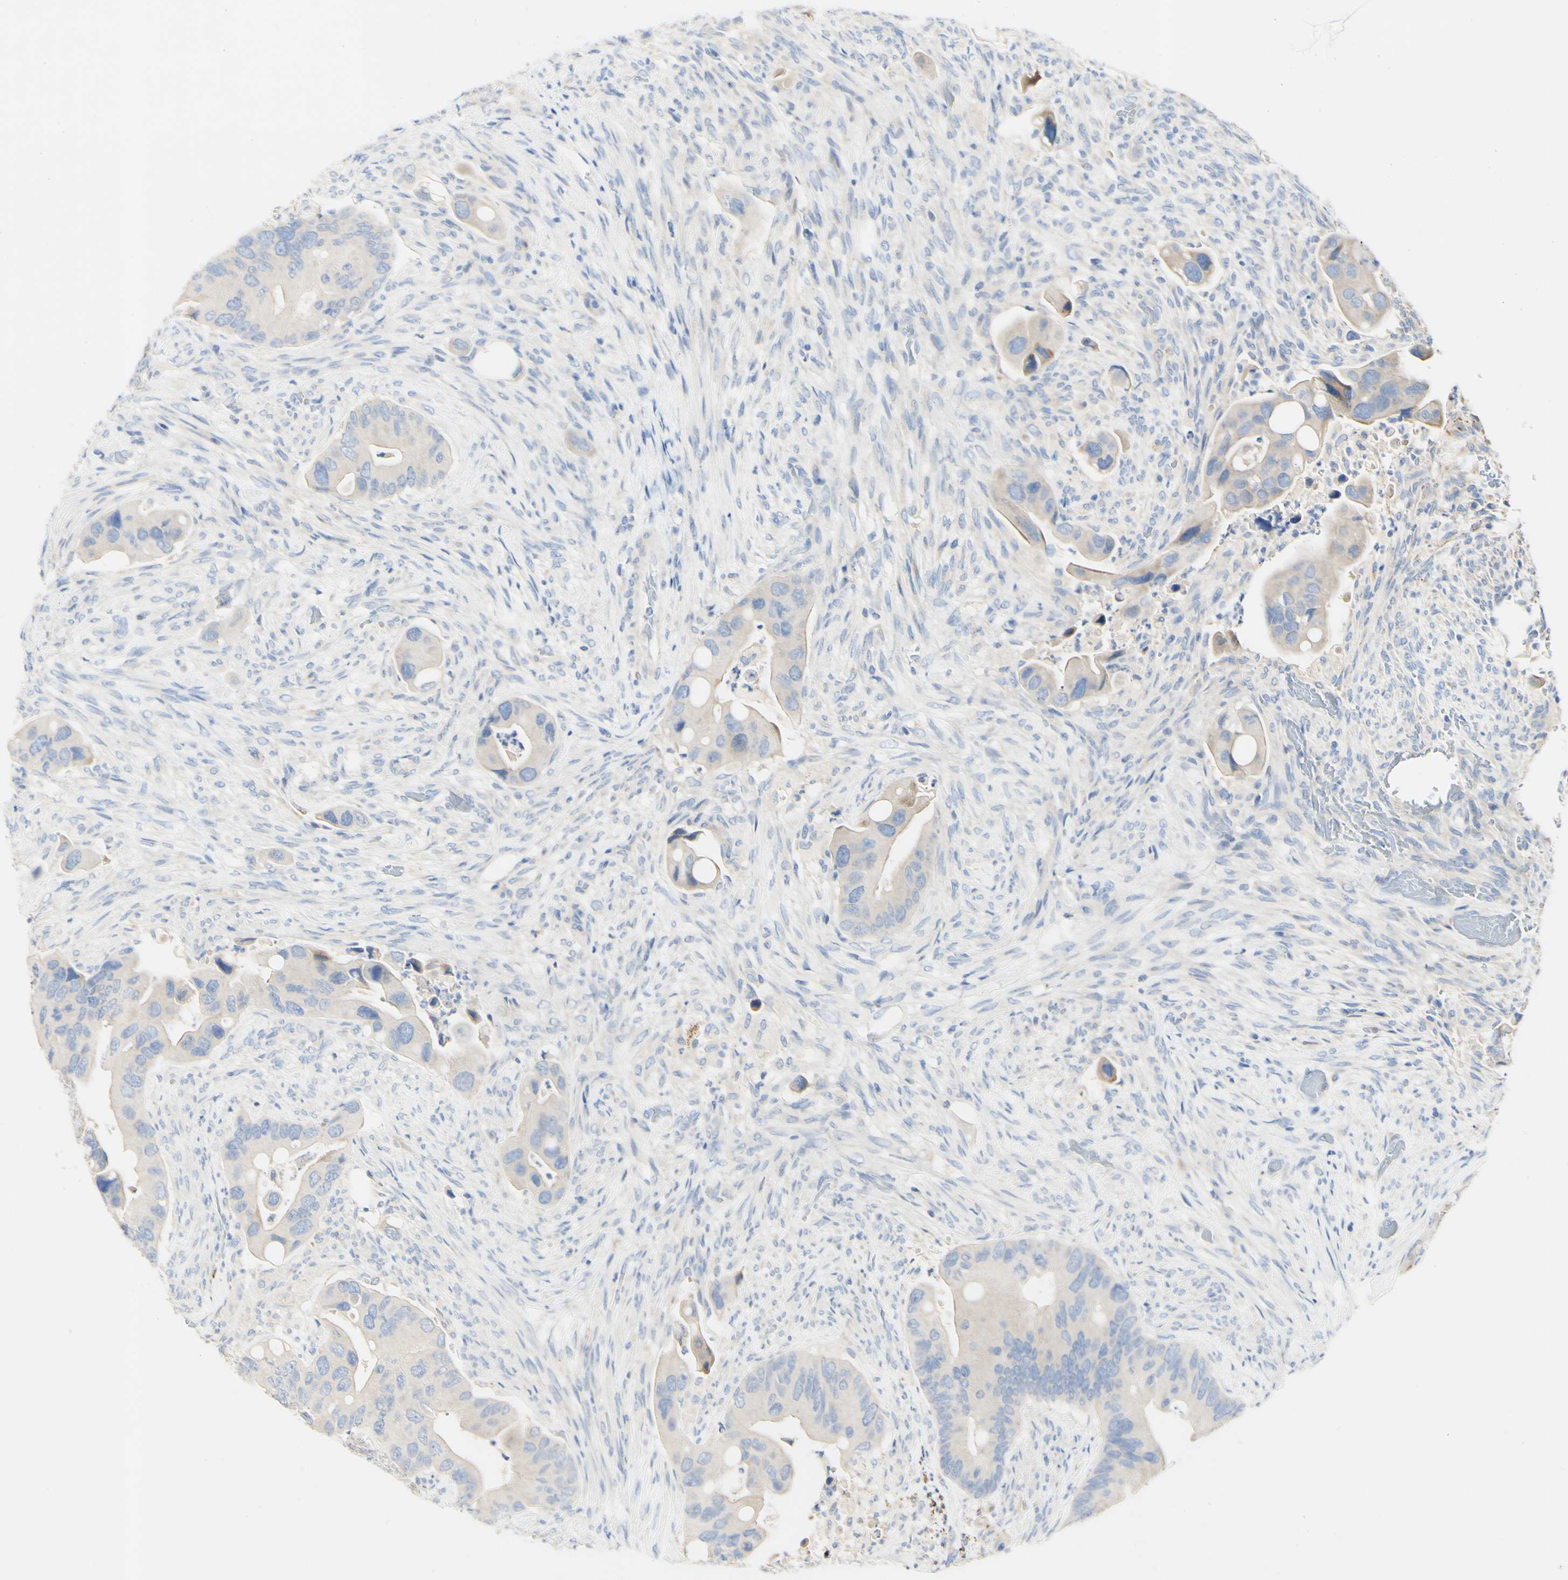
{"staining": {"intensity": "weak", "quantity": "25%-75%", "location": "cytoplasmic/membranous"}, "tissue": "colorectal cancer", "cell_type": "Tumor cells", "image_type": "cancer", "snomed": [{"axis": "morphology", "description": "Adenocarcinoma, NOS"}, {"axis": "topography", "description": "Rectum"}], "caption": "A low amount of weak cytoplasmic/membranous positivity is seen in approximately 25%-75% of tumor cells in adenocarcinoma (colorectal) tissue. Immunohistochemistry (ihc) stains the protein of interest in brown and the nuclei are stained blue.", "gene": "FGF4", "patient": {"sex": "female", "age": 57}}